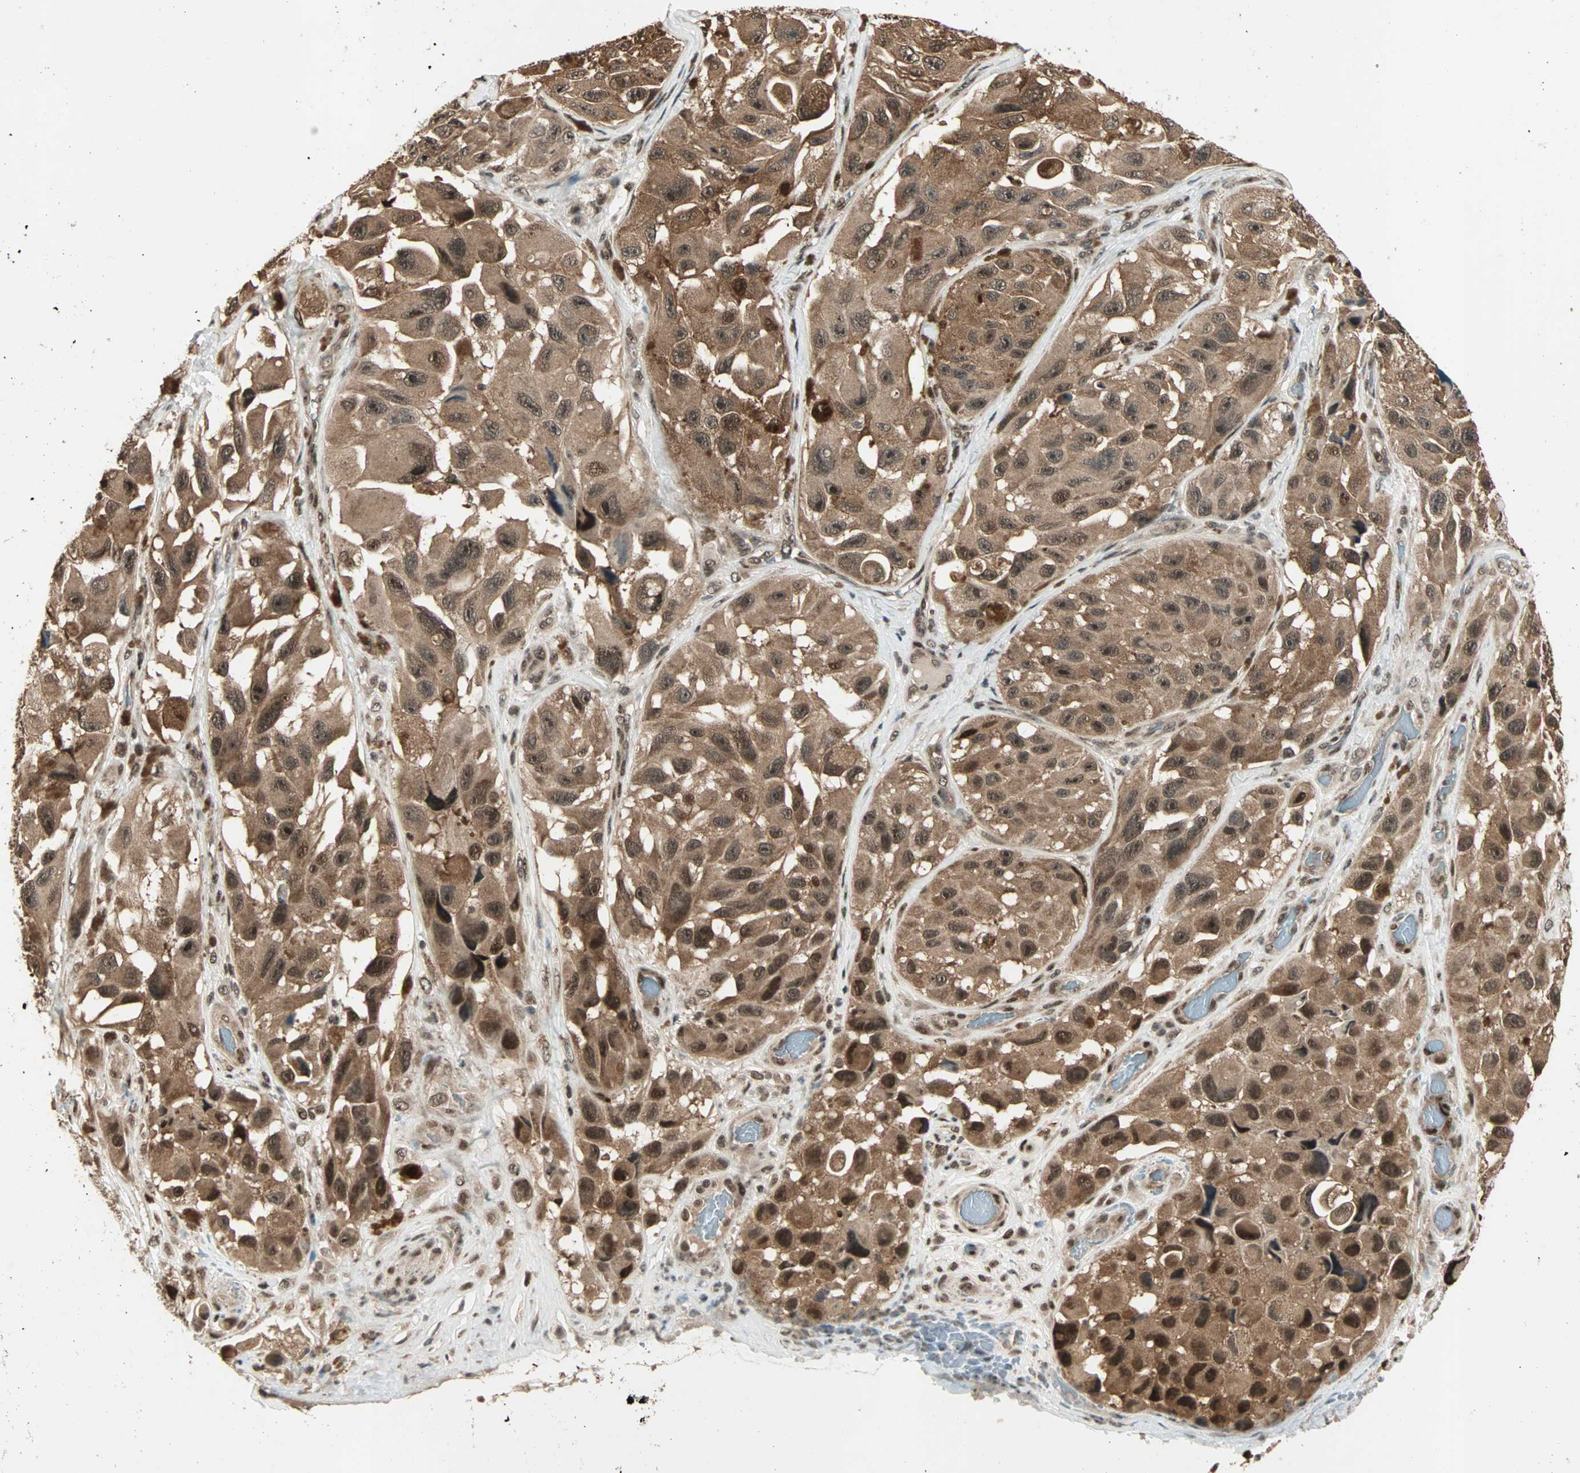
{"staining": {"intensity": "moderate", "quantity": ">75%", "location": "cytoplasmic/membranous,nuclear"}, "tissue": "melanoma", "cell_type": "Tumor cells", "image_type": "cancer", "snomed": [{"axis": "morphology", "description": "Malignant melanoma, NOS"}, {"axis": "topography", "description": "Skin"}], "caption": "A brown stain shows moderate cytoplasmic/membranous and nuclear positivity of a protein in human melanoma tumor cells. (Brightfield microscopy of DAB IHC at high magnification).", "gene": "ZNF44", "patient": {"sex": "female", "age": 73}}